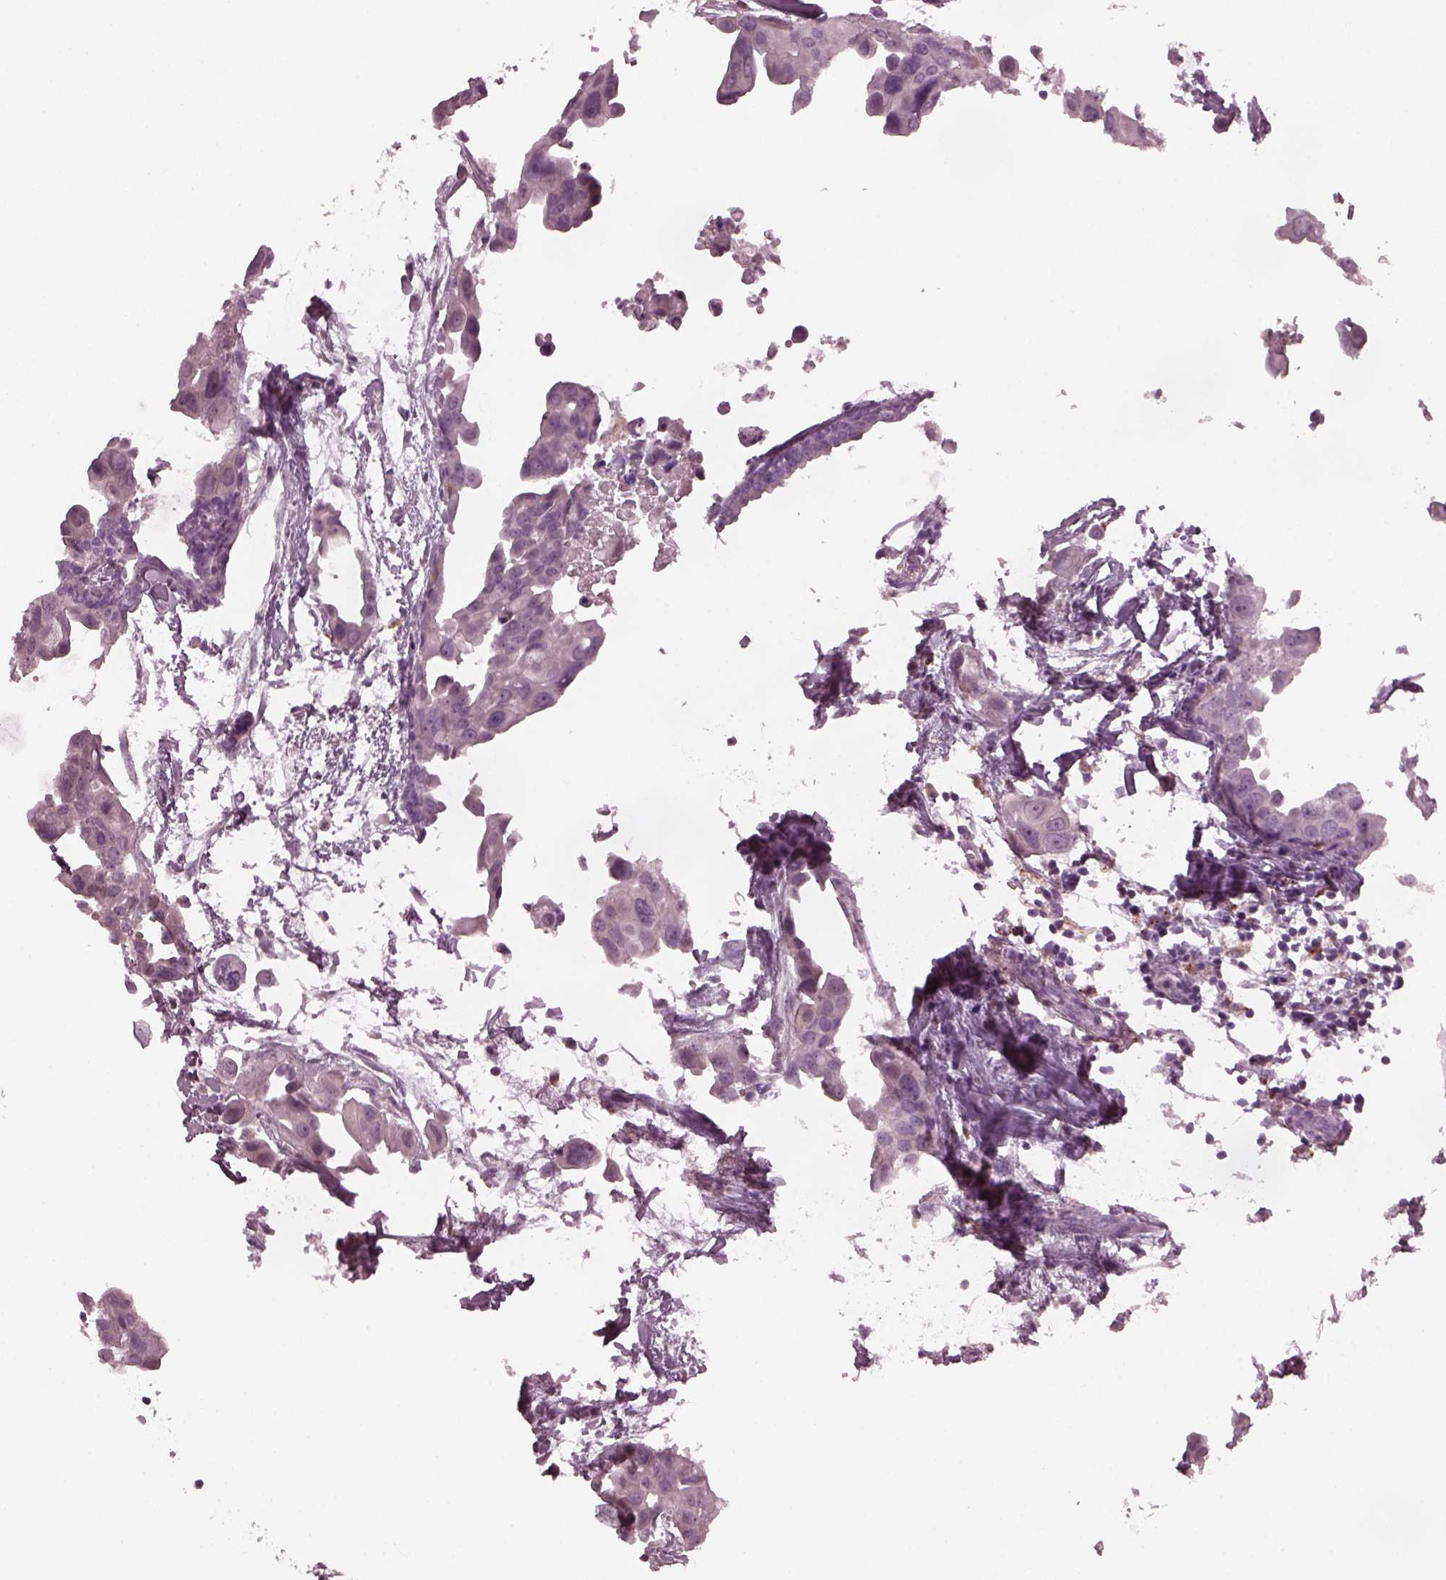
{"staining": {"intensity": "negative", "quantity": "none", "location": "none"}, "tissue": "breast cancer", "cell_type": "Tumor cells", "image_type": "cancer", "snomed": [{"axis": "morphology", "description": "Duct carcinoma"}, {"axis": "topography", "description": "Breast"}], "caption": "High magnification brightfield microscopy of breast cancer (intraductal carcinoma) stained with DAB (3,3'-diaminobenzidine) (brown) and counterstained with hematoxylin (blue): tumor cells show no significant staining. (DAB immunohistochemistry with hematoxylin counter stain).", "gene": "SLAMF8", "patient": {"sex": "female", "age": 38}}